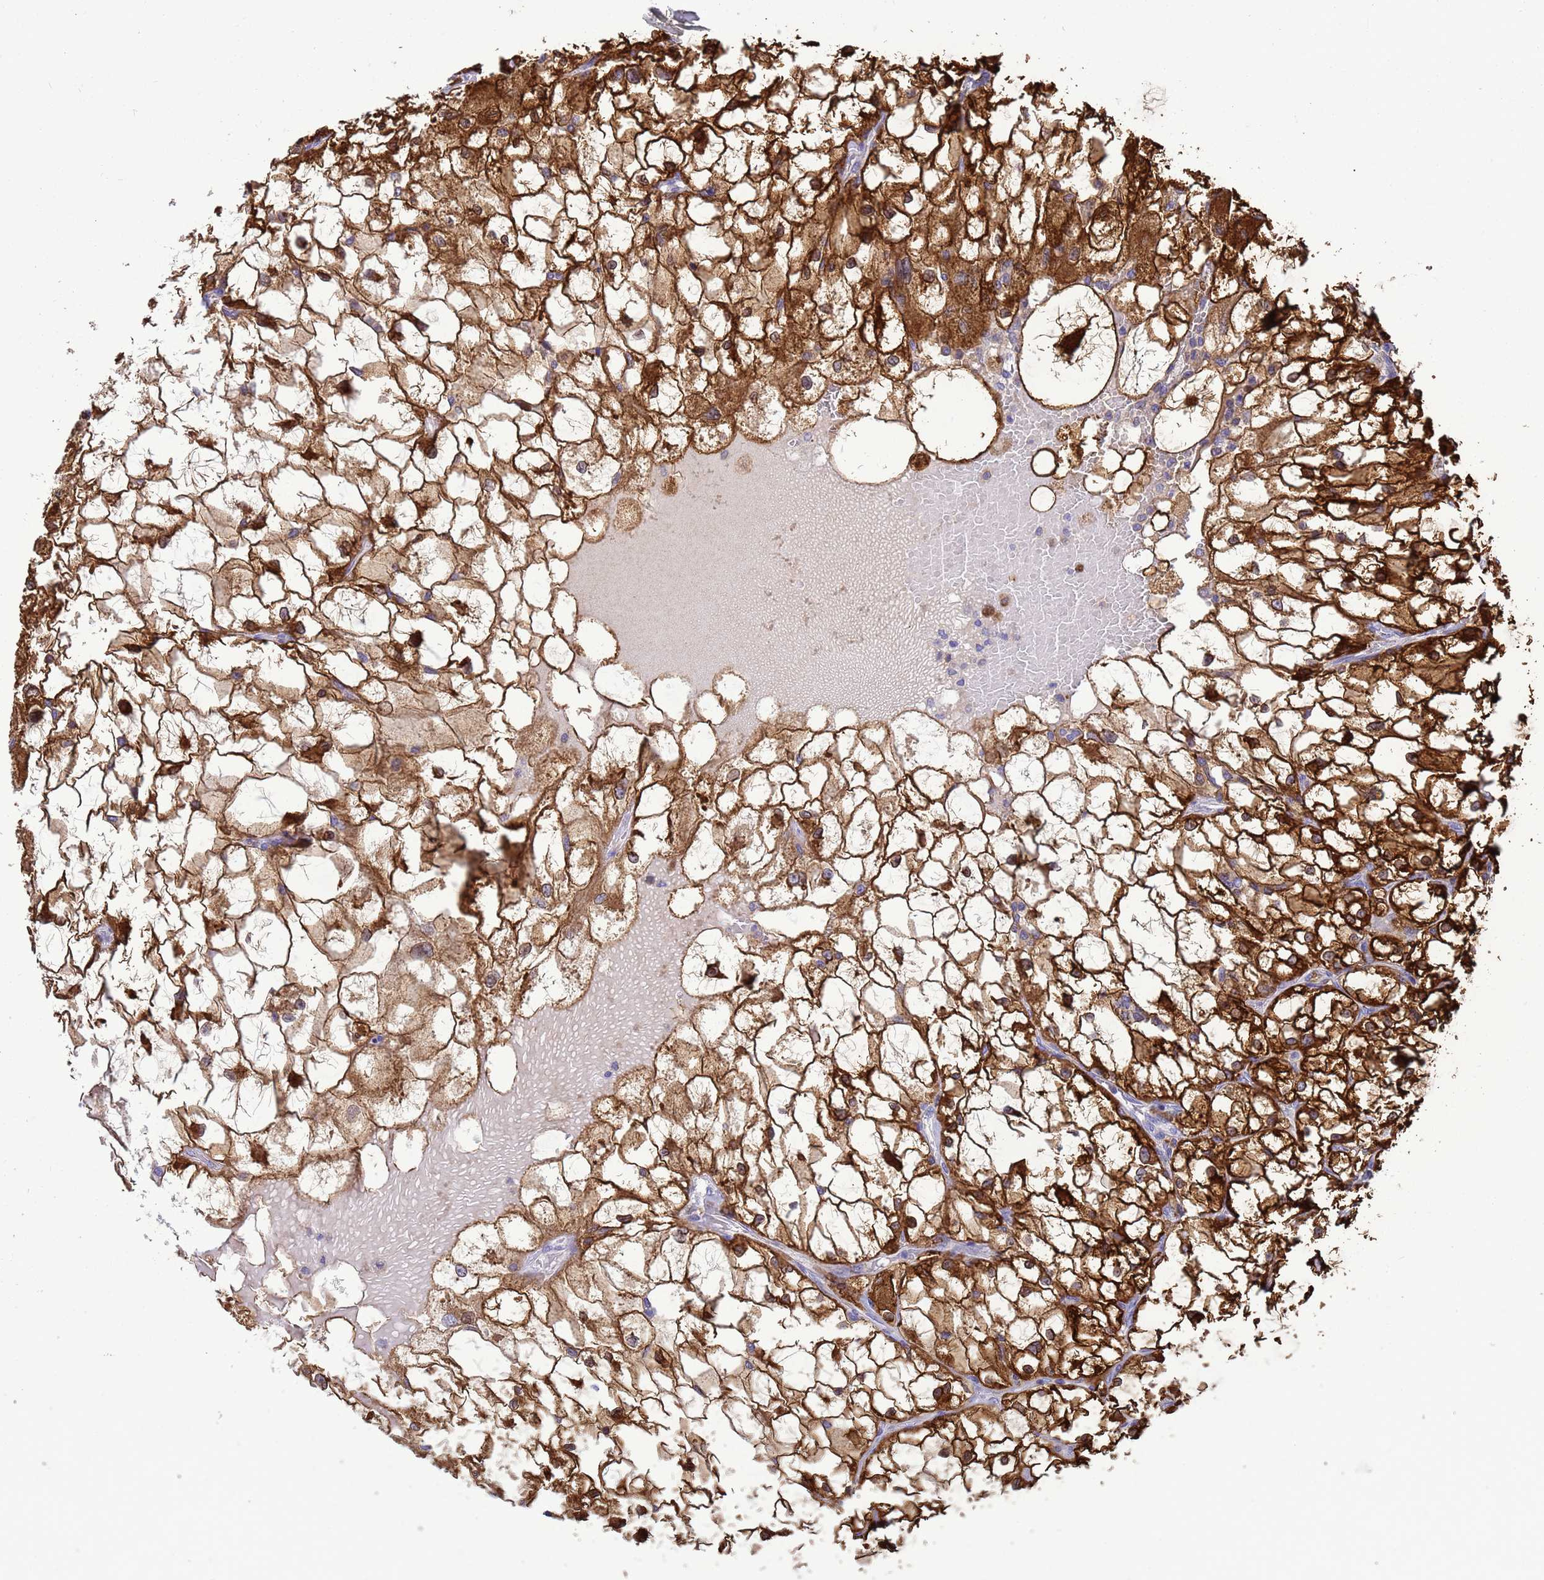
{"staining": {"intensity": "strong", "quantity": ">75%", "location": "cytoplasmic/membranous,nuclear"}, "tissue": "renal cancer", "cell_type": "Tumor cells", "image_type": "cancer", "snomed": [{"axis": "morphology", "description": "Adenocarcinoma, NOS"}, {"axis": "topography", "description": "Kidney"}], "caption": "Adenocarcinoma (renal) stained with immunohistochemistry demonstrates strong cytoplasmic/membranous and nuclear positivity in about >75% of tumor cells. (DAB (3,3'-diaminobenzidine) IHC, brown staining for protein, blue staining for nuclei).", "gene": "EZR", "patient": {"sex": "female", "age": 69}}